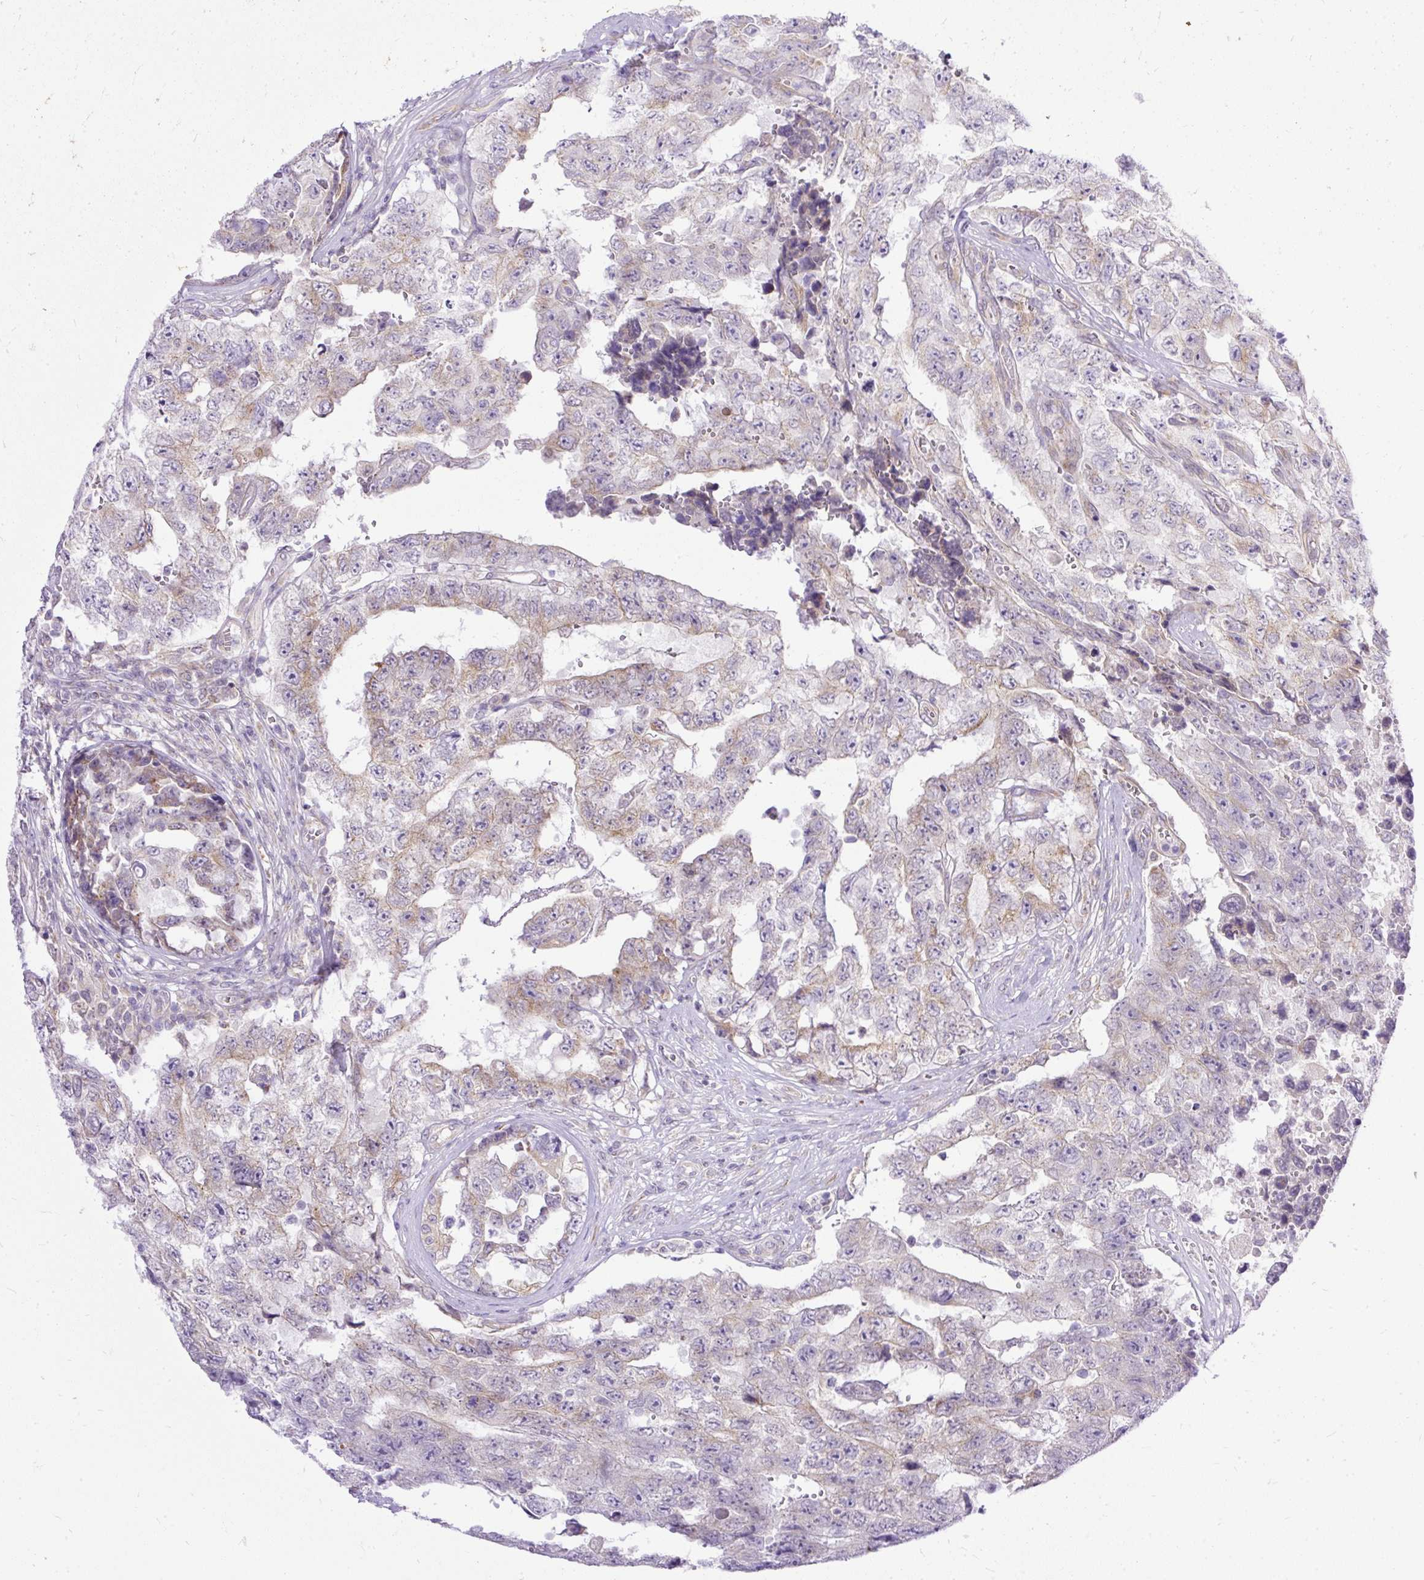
{"staining": {"intensity": "moderate", "quantity": "25%-75%", "location": "cytoplasmic/membranous"}, "tissue": "testis cancer", "cell_type": "Tumor cells", "image_type": "cancer", "snomed": [{"axis": "morphology", "description": "Normal tissue, NOS"}, {"axis": "morphology", "description": "Carcinoma, Embryonal, NOS"}, {"axis": "topography", "description": "Testis"}, {"axis": "topography", "description": "Epididymis"}], "caption": "Immunohistochemical staining of embryonal carcinoma (testis) demonstrates medium levels of moderate cytoplasmic/membranous expression in approximately 25%-75% of tumor cells.", "gene": "AMFR", "patient": {"sex": "male", "age": 25}}